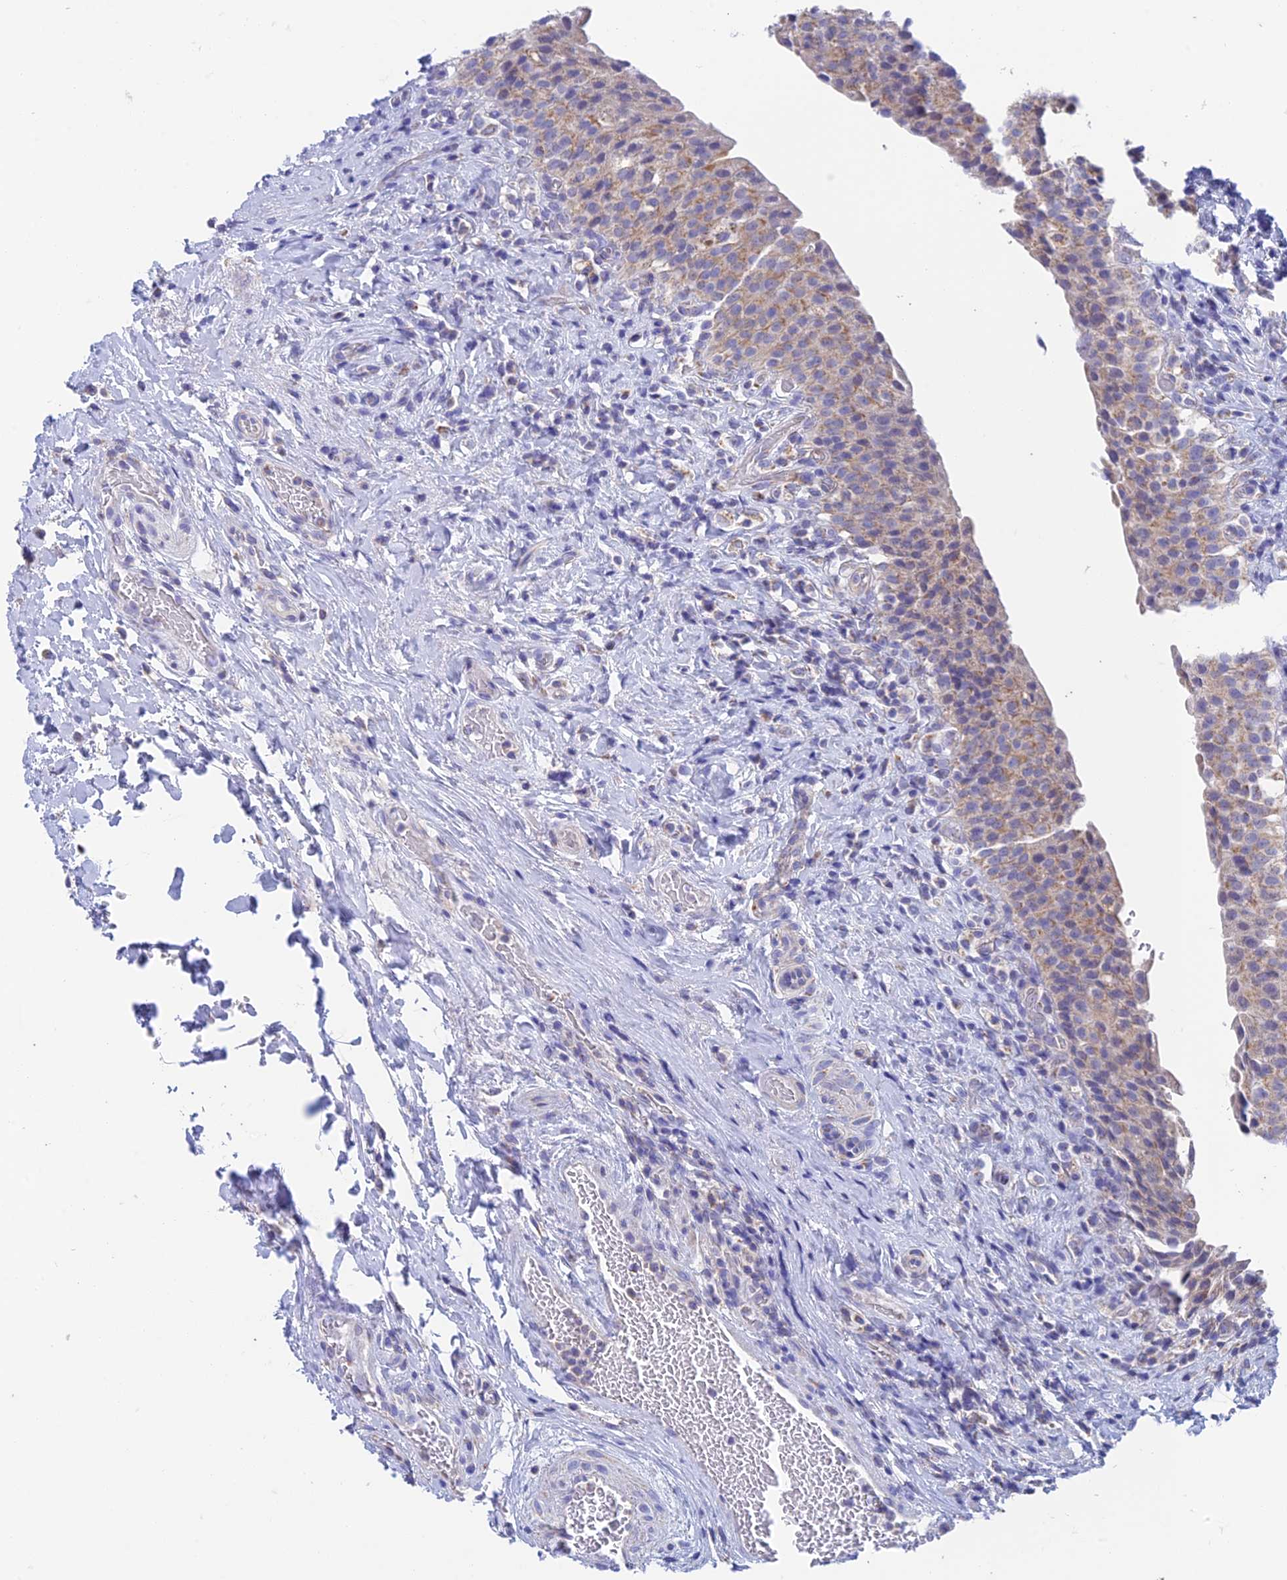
{"staining": {"intensity": "weak", "quantity": "25%-75%", "location": "cytoplasmic/membranous"}, "tissue": "urinary bladder", "cell_type": "Urothelial cells", "image_type": "normal", "snomed": [{"axis": "morphology", "description": "Normal tissue, NOS"}, {"axis": "morphology", "description": "Inflammation, NOS"}, {"axis": "topography", "description": "Urinary bladder"}], "caption": "High-power microscopy captured an immunohistochemistry photomicrograph of unremarkable urinary bladder, revealing weak cytoplasmic/membranous positivity in about 25%-75% of urothelial cells.", "gene": "ZNF181", "patient": {"sex": "male", "age": 64}}